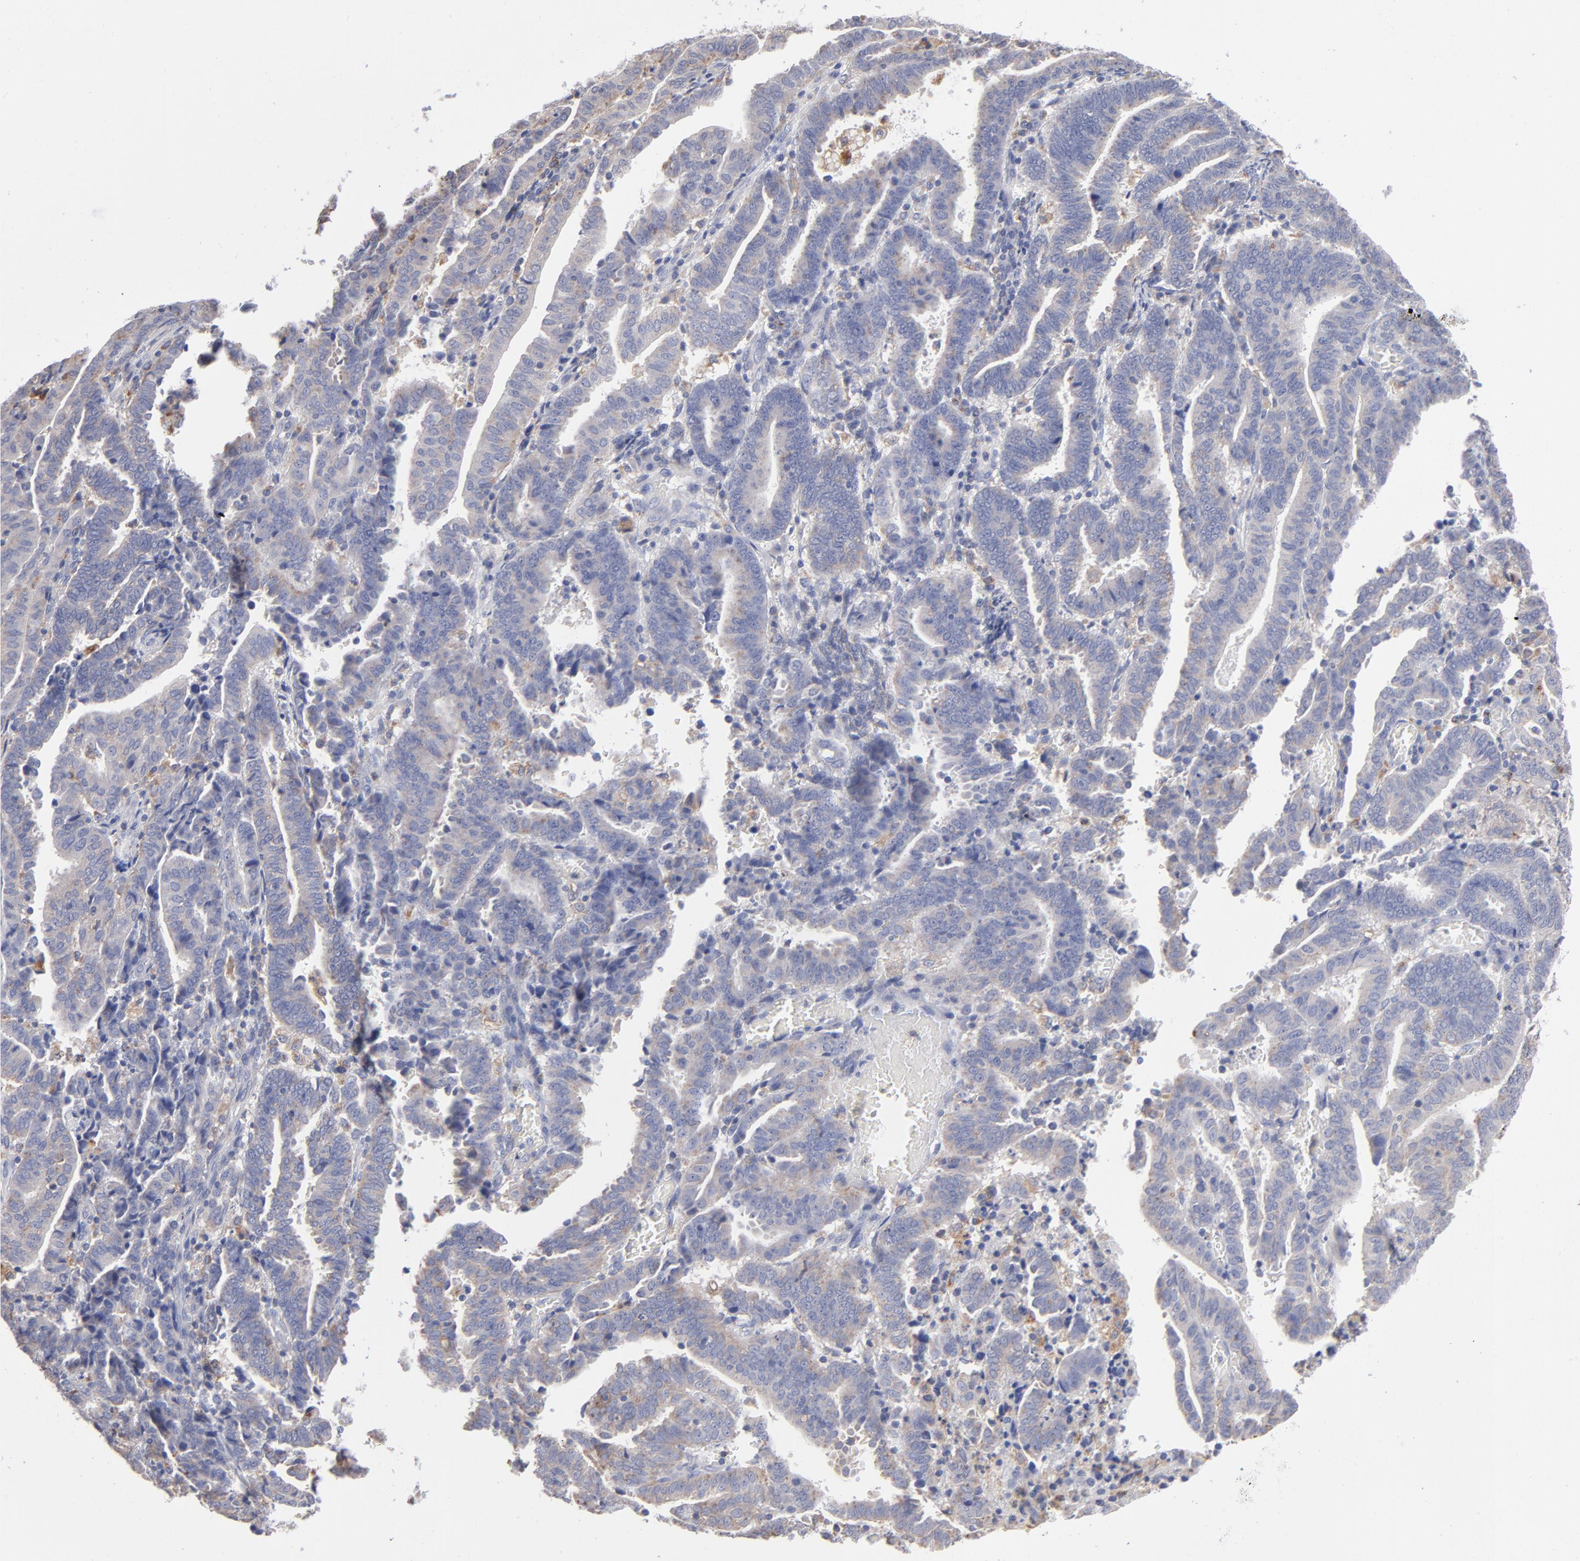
{"staining": {"intensity": "weak", "quantity": "25%-75%", "location": "cytoplasmic/membranous"}, "tissue": "endometrial cancer", "cell_type": "Tumor cells", "image_type": "cancer", "snomed": [{"axis": "morphology", "description": "Adenocarcinoma, NOS"}, {"axis": "topography", "description": "Uterus"}], "caption": "A high-resolution image shows immunohistochemistry (IHC) staining of endometrial cancer (adenocarcinoma), which displays weak cytoplasmic/membranous expression in about 25%-75% of tumor cells.", "gene": "RRAGB", "patient": {"sex": "female", "age": 83}}